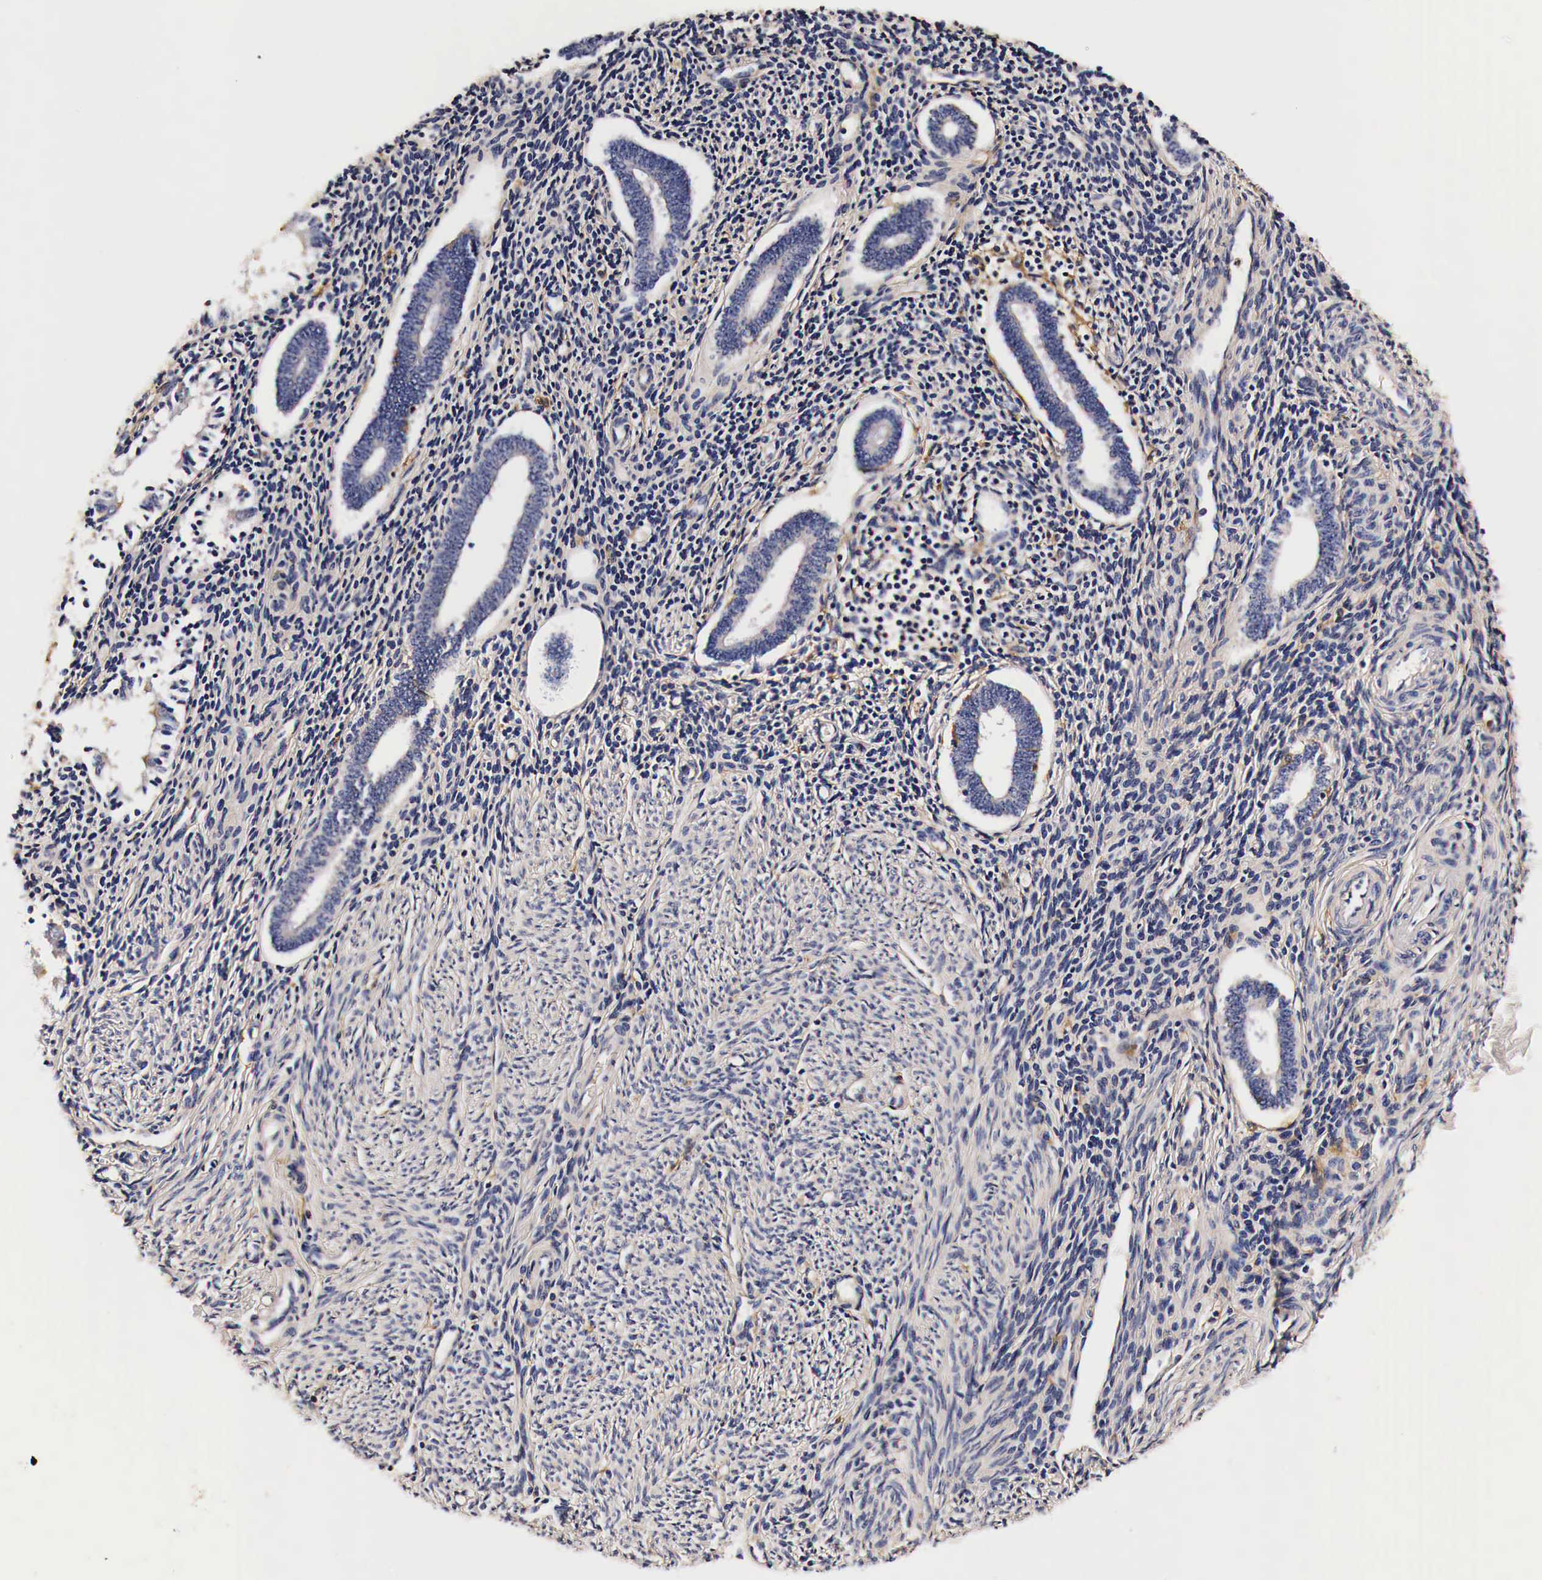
{"staining": {"intensity": "weak", "quantity": "25%-75%", "location": "cytoplasmic/membranous"}, "tissue": "endometrium", "cell_type": "Cells in endometrial stroma", "image_type": "normal", "snomed": [{"axis": "morphology", "description": "Normal tissue, NOS"}, {"axis": "topography", "description": "Endometrium"}], "caption": "A high-resolution photomicrograph shows IHC staining of benign endometrium, which shows weak cytoplasmic/membranous positivity in about 25%-75% of cells in endometrial stroma. Ihc stains the protein of interest in brown and the nuclei are stained blue.", "gene": "RP2", "patient": {"sex": "female", "age": 52}}